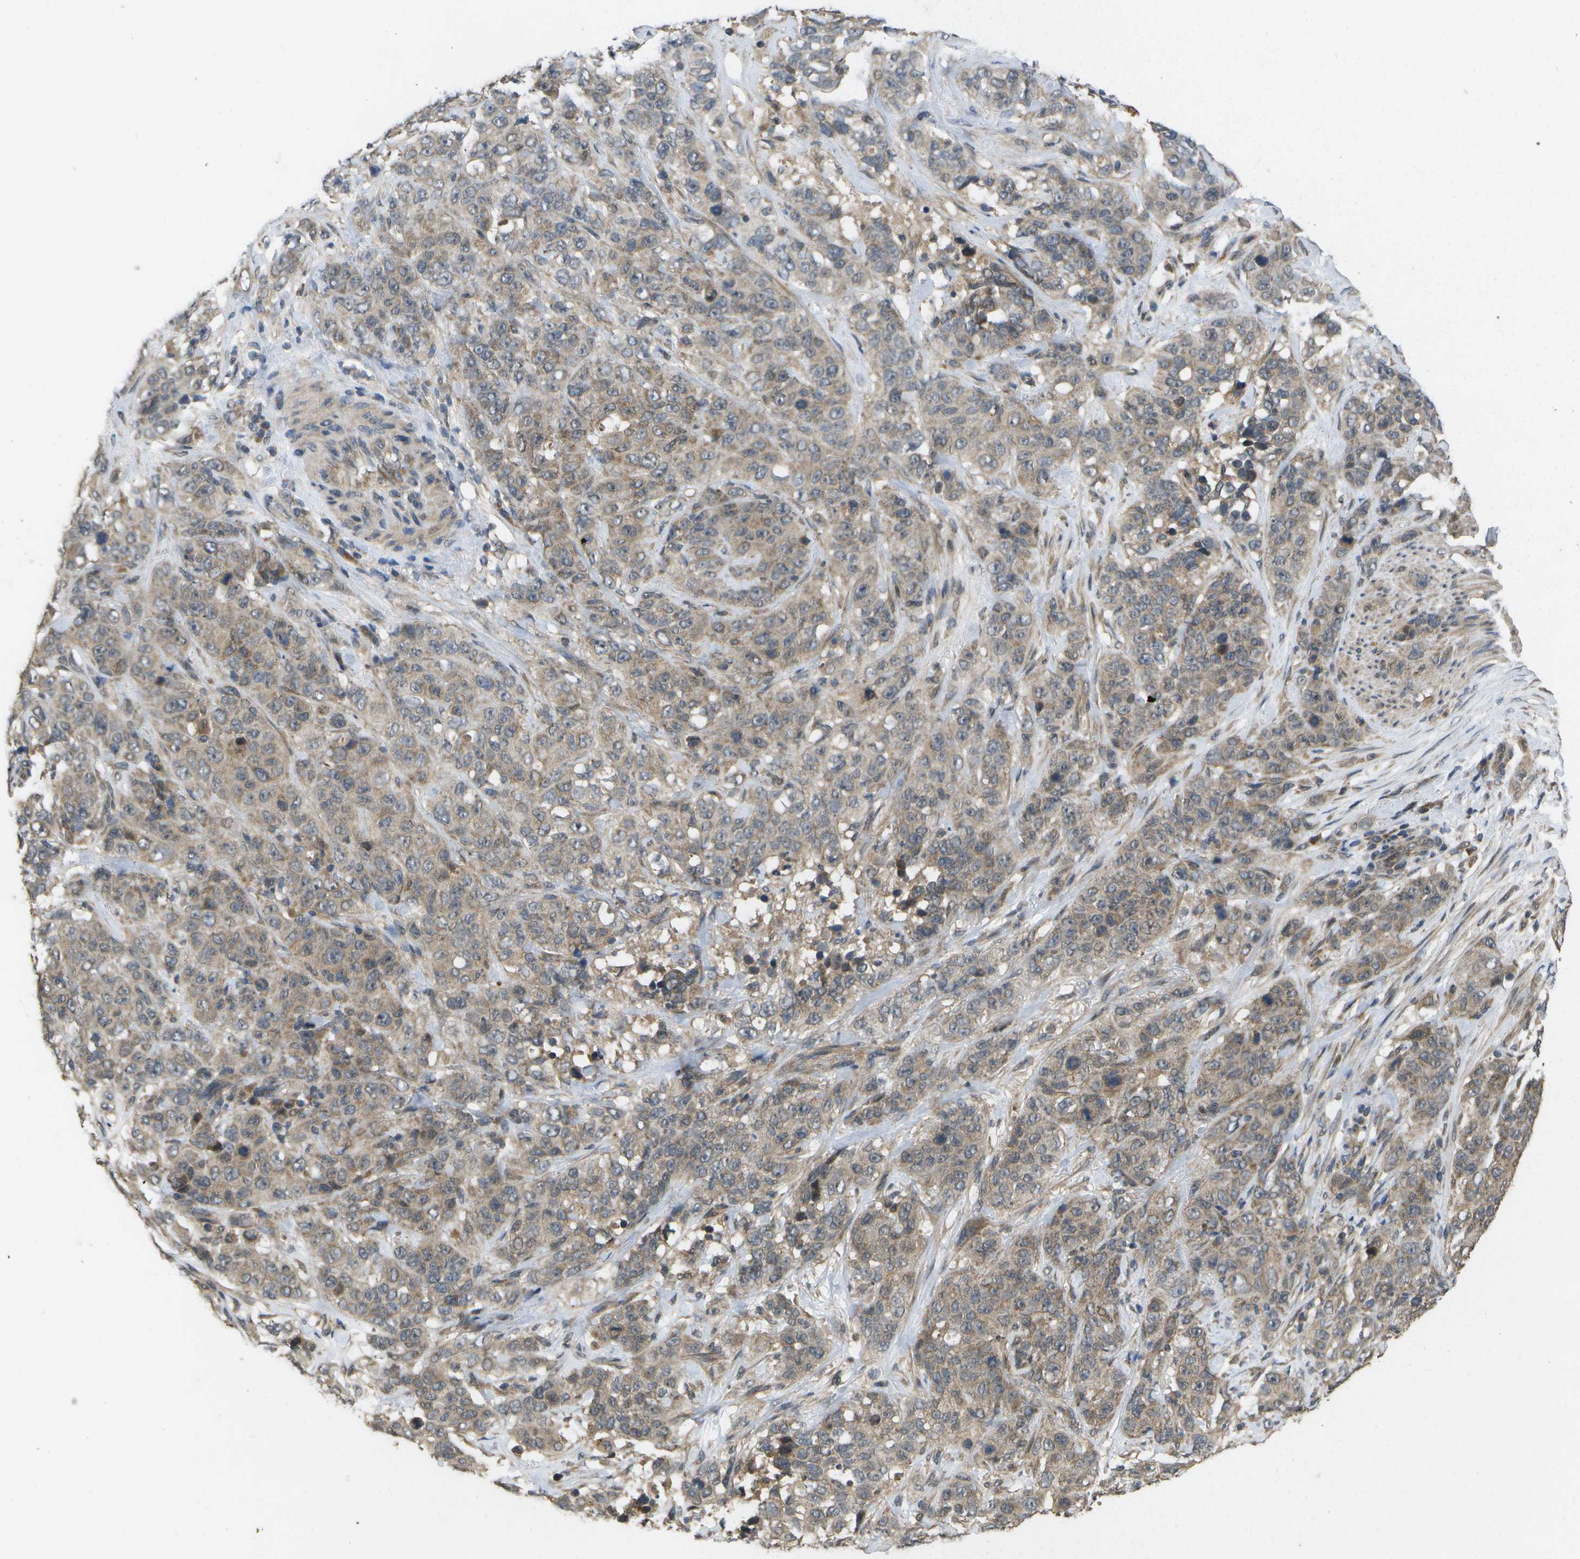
{"staining": {"intensity": "moderate", "quantity": ">75%", "location": "cytoplasmic/membranous"}, "tissue": "stomach cancer", "cell_type": "Tumor cells", "image_type": "cancer", "snomed": [{"axis": "morphology", "description": "Adenocarcinoma, NOS"}, {"axis": "topography", "description": "Stomach"}], "caption": "Tumor cells reveal medium levels of moderate cytoplasmic/membranous staining in about >75% of cells in human adenocarcinoma (stomach). (IHC, brightfield microscopy, high magnification).", "gene": "ALAS1", "patient": {"sex": "male", "age": 48}}